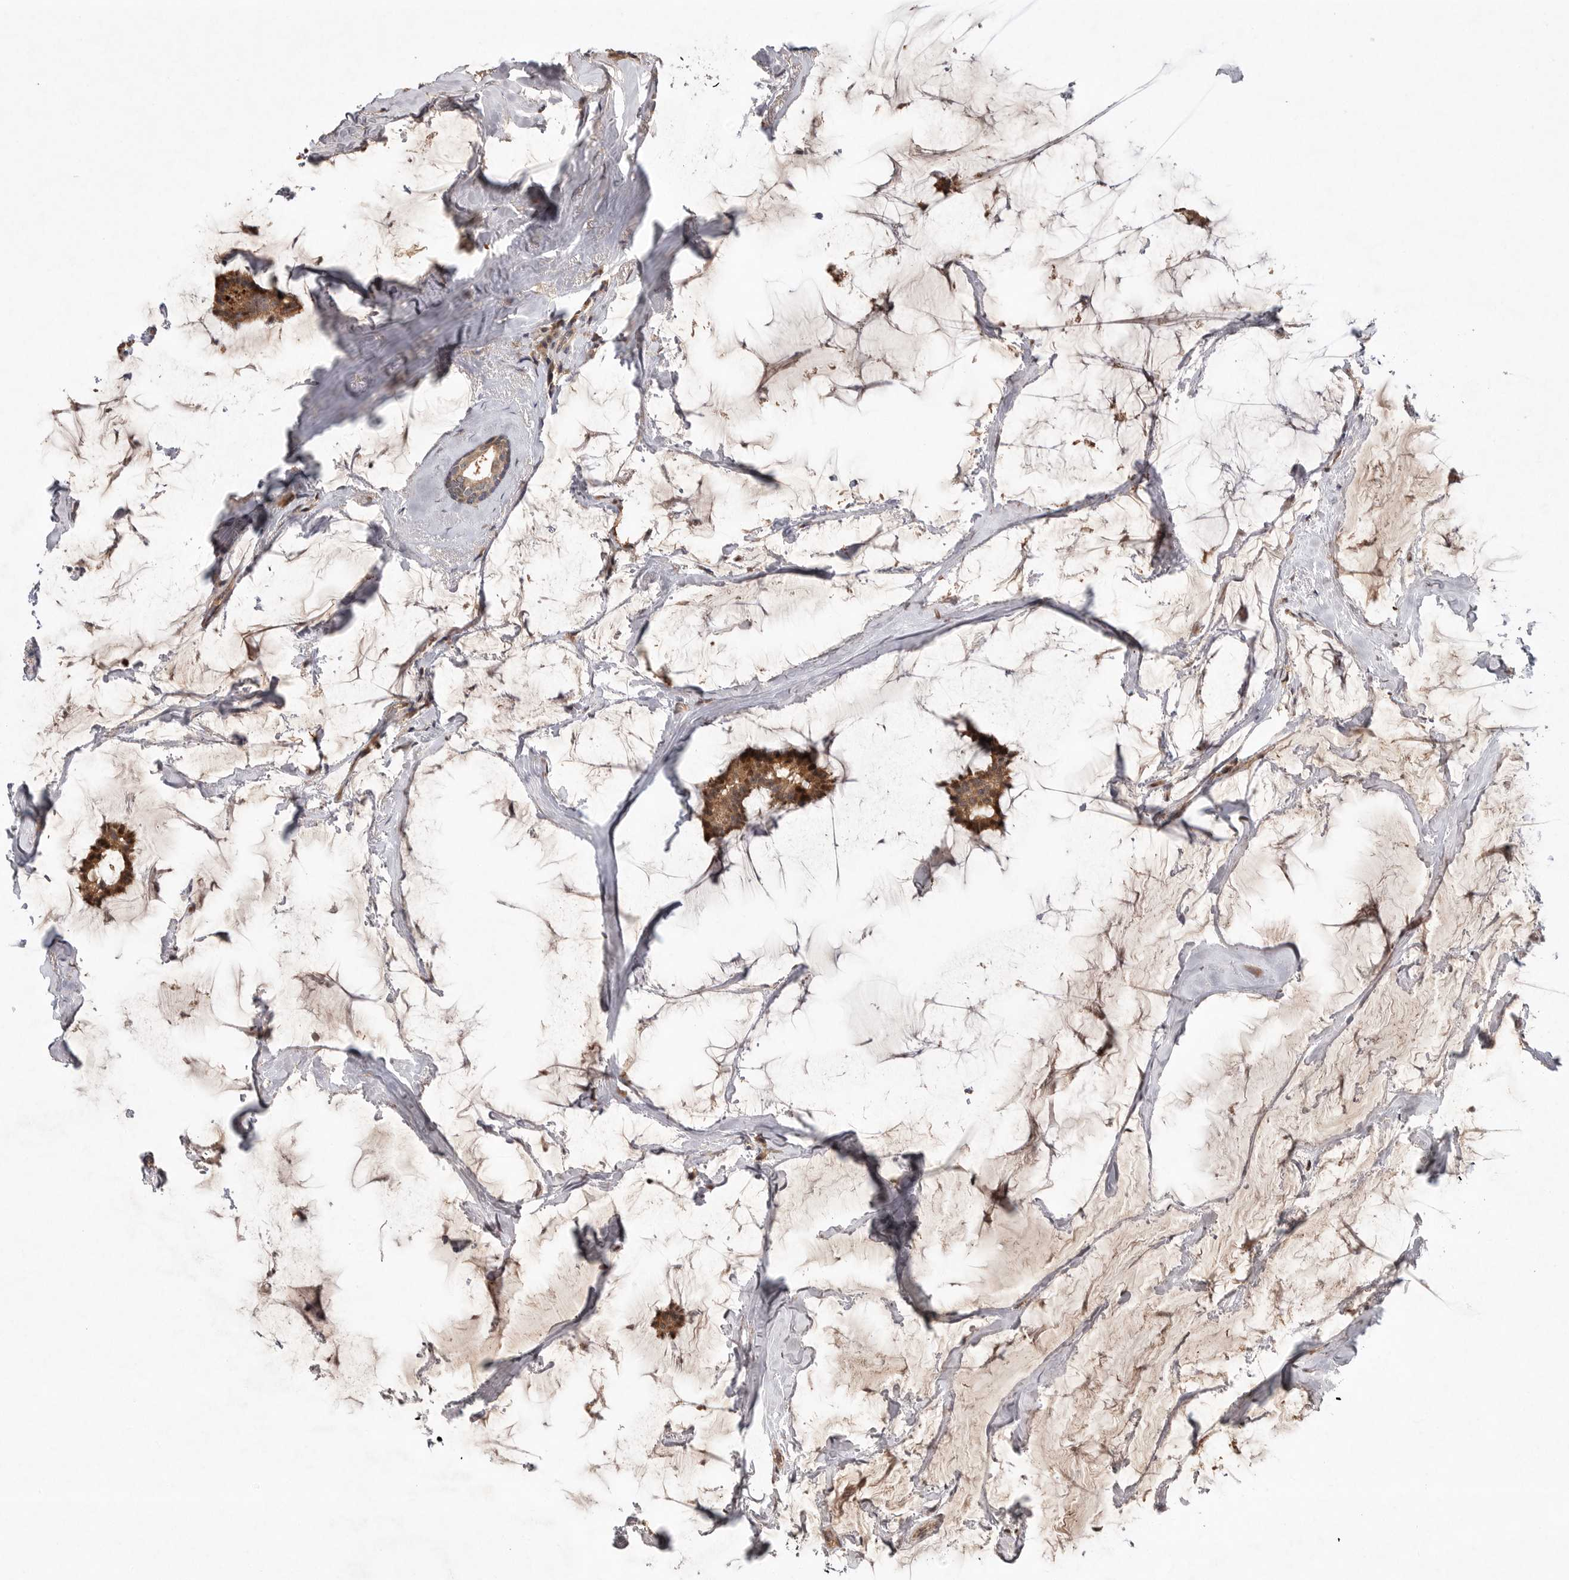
{"staining": {"intensity": "moderate", "quantity": ">75%", "location": "cytoplasmic/membranous"}, "tissue": "breast cancer", "cell_type": "Tumor cells", "image_type": "cancer", "snomed": [{"axis": "morphology", "description": "Duct carcinoma"}, {"axis": "topography", "description": "Breast"}], "caption": "Protein staining by immunohistochemistry (IHC) shows moderate cytoplasmic/membranous staining in approximately >75% of tumor cells in breast cancer (intraductal carcinoma). Nuclei are stained in blue.", "gene": "VN1R4", "patient": {"sex": "female", "age": 93}}